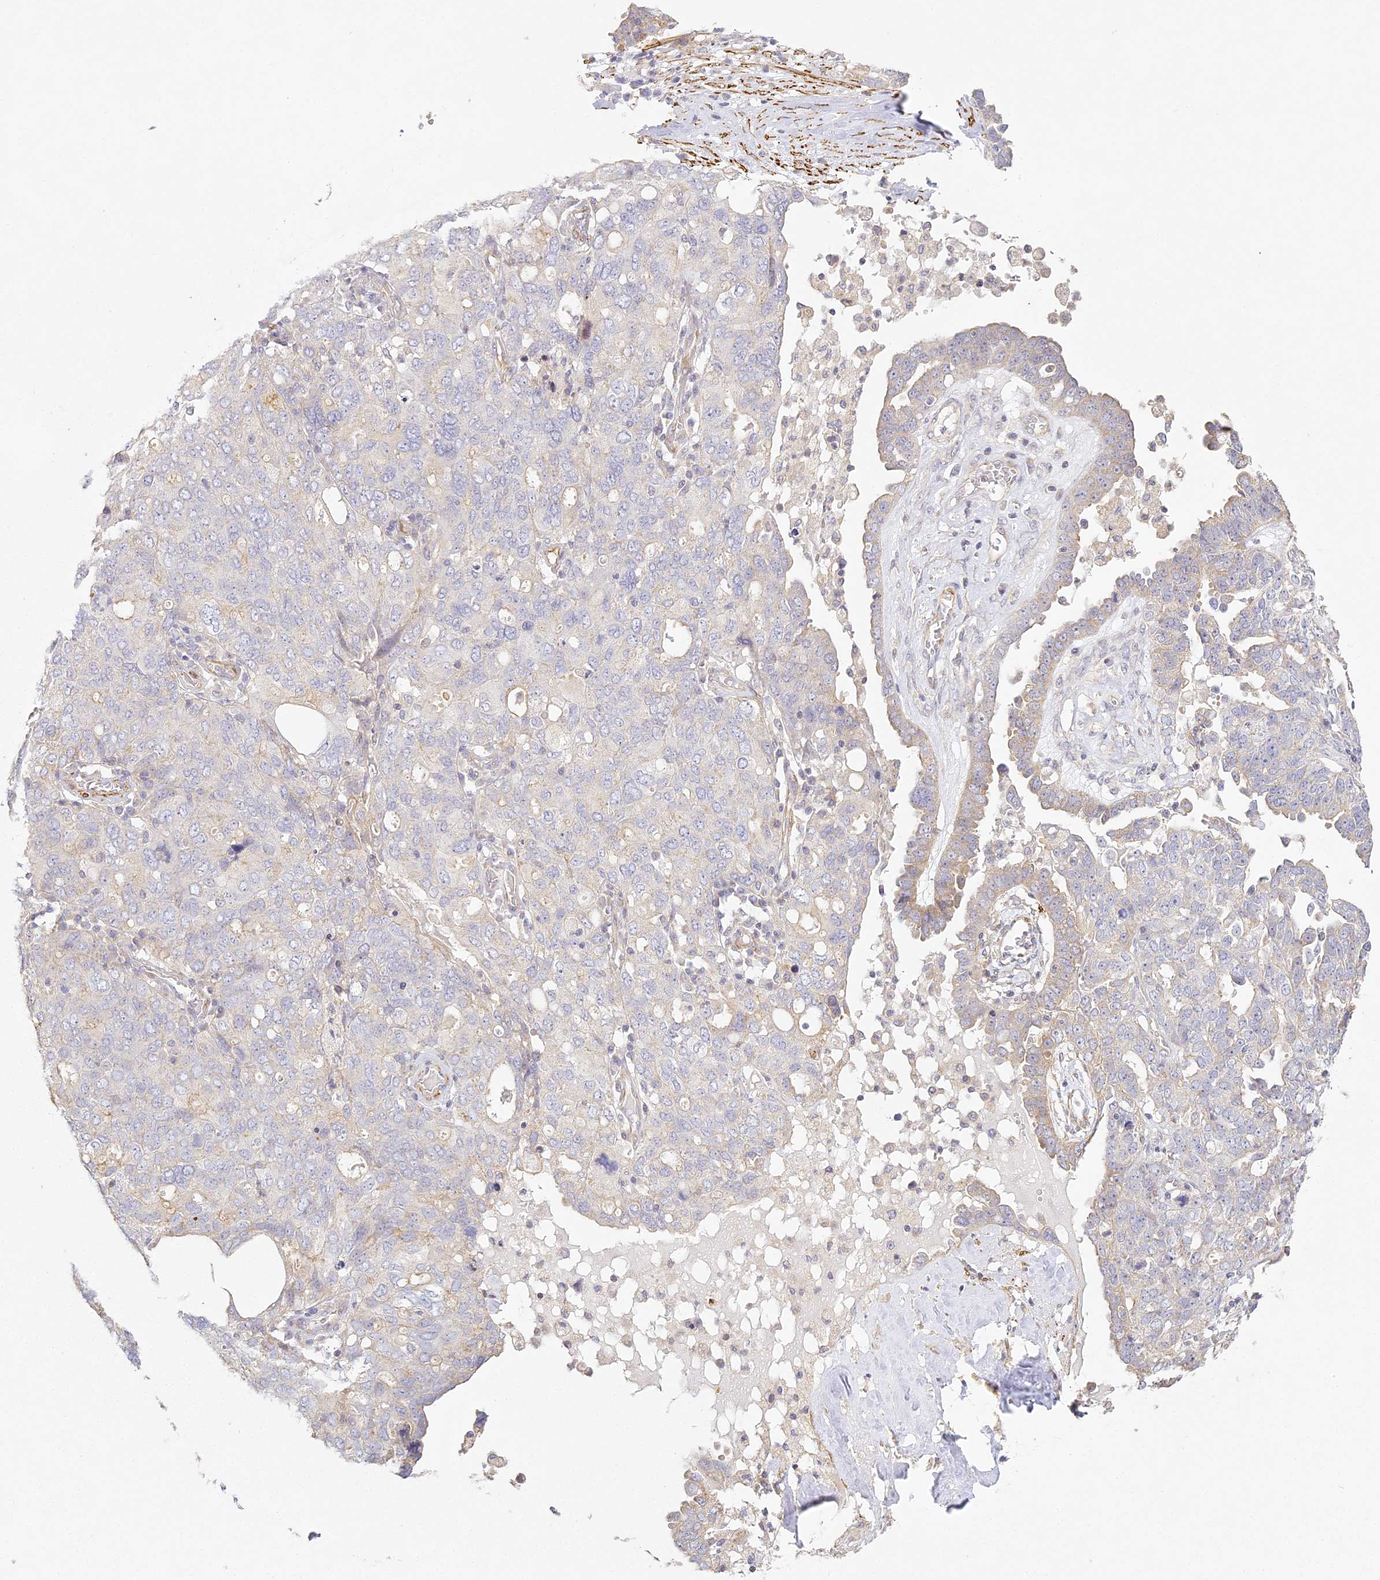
{"staining": {"intensity": "negative", "quantity": "none", "location": "none"}, "tissue": "ovarian cancer", "cell_type": "Tumor cells", "image_type": "cancer", "snomed": [{"axis": "morphology", "description": "Carcinoma, endometroid"}, {"axis": "topography", "description": "Ovary"}], "caption": "Human ovarian cancer (endometroid carcinoma) stained for a protein using IHC demonstrates no positivity in tumor cells.", "gene": "MED28", "patient": {"sex": "female", "age": 62}}